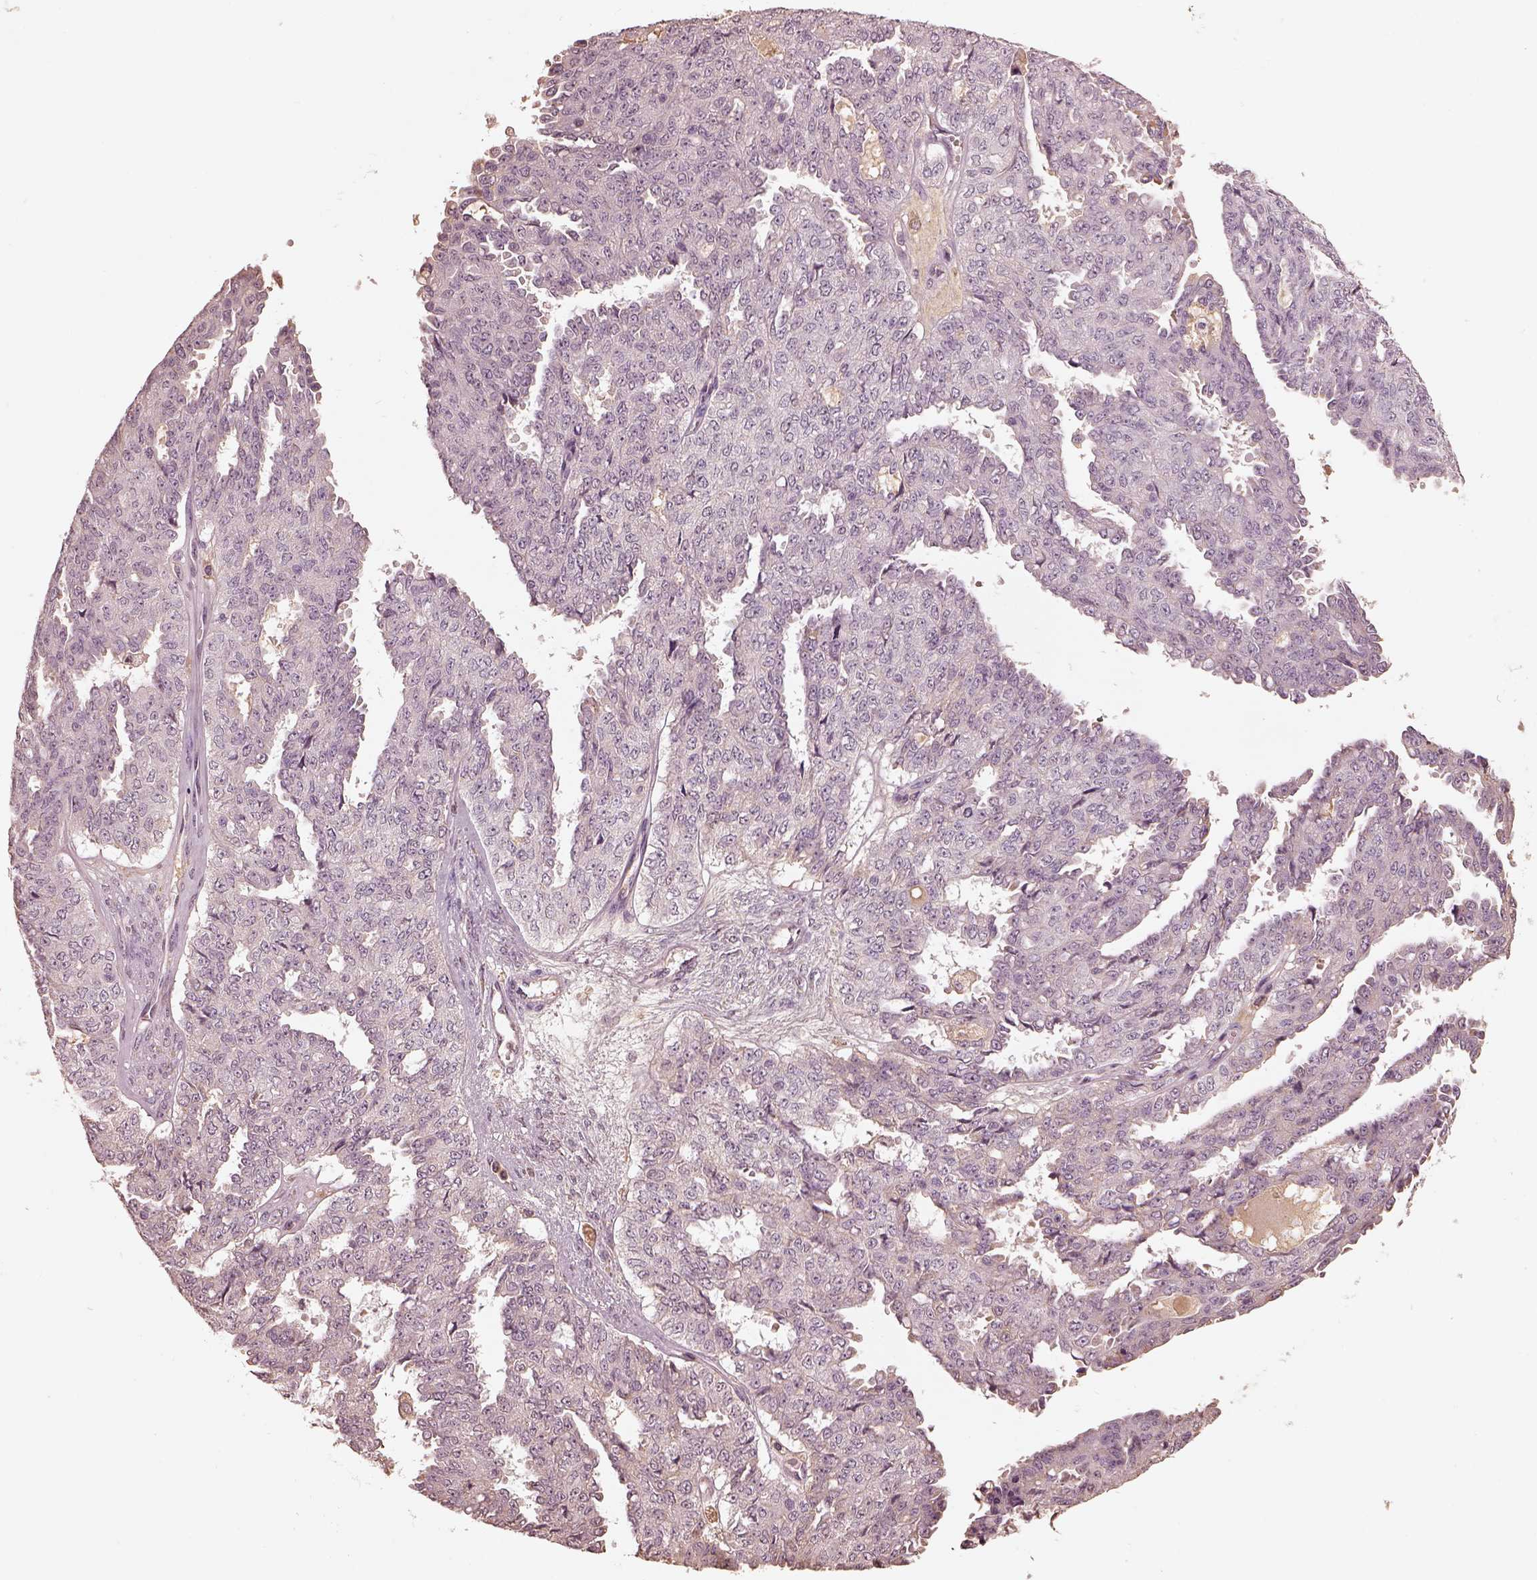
{"staining": {"intensity": "negative", "quantity": "none", "location": "none"}, "tissue": "ovarian cancer", "cell_type": "Tumor cells", "image_type": "cancer", "snomed": [{"axis": "morphology", "description": "Cystadenocarcinoma, serous, NOS"}, {"axis": "topography", "description": "Ovary"}], "caption": "Immunohistochemistry histopathology image of neoplastic tissue: serous cystadenocarcinoma (ovarian) stained with DAB (3,3'-diaminobenzidine) shows no significant protein positivity in tumor cells.", "gene": "CALR3", "patient": {"sex": "female", "age": 71}}